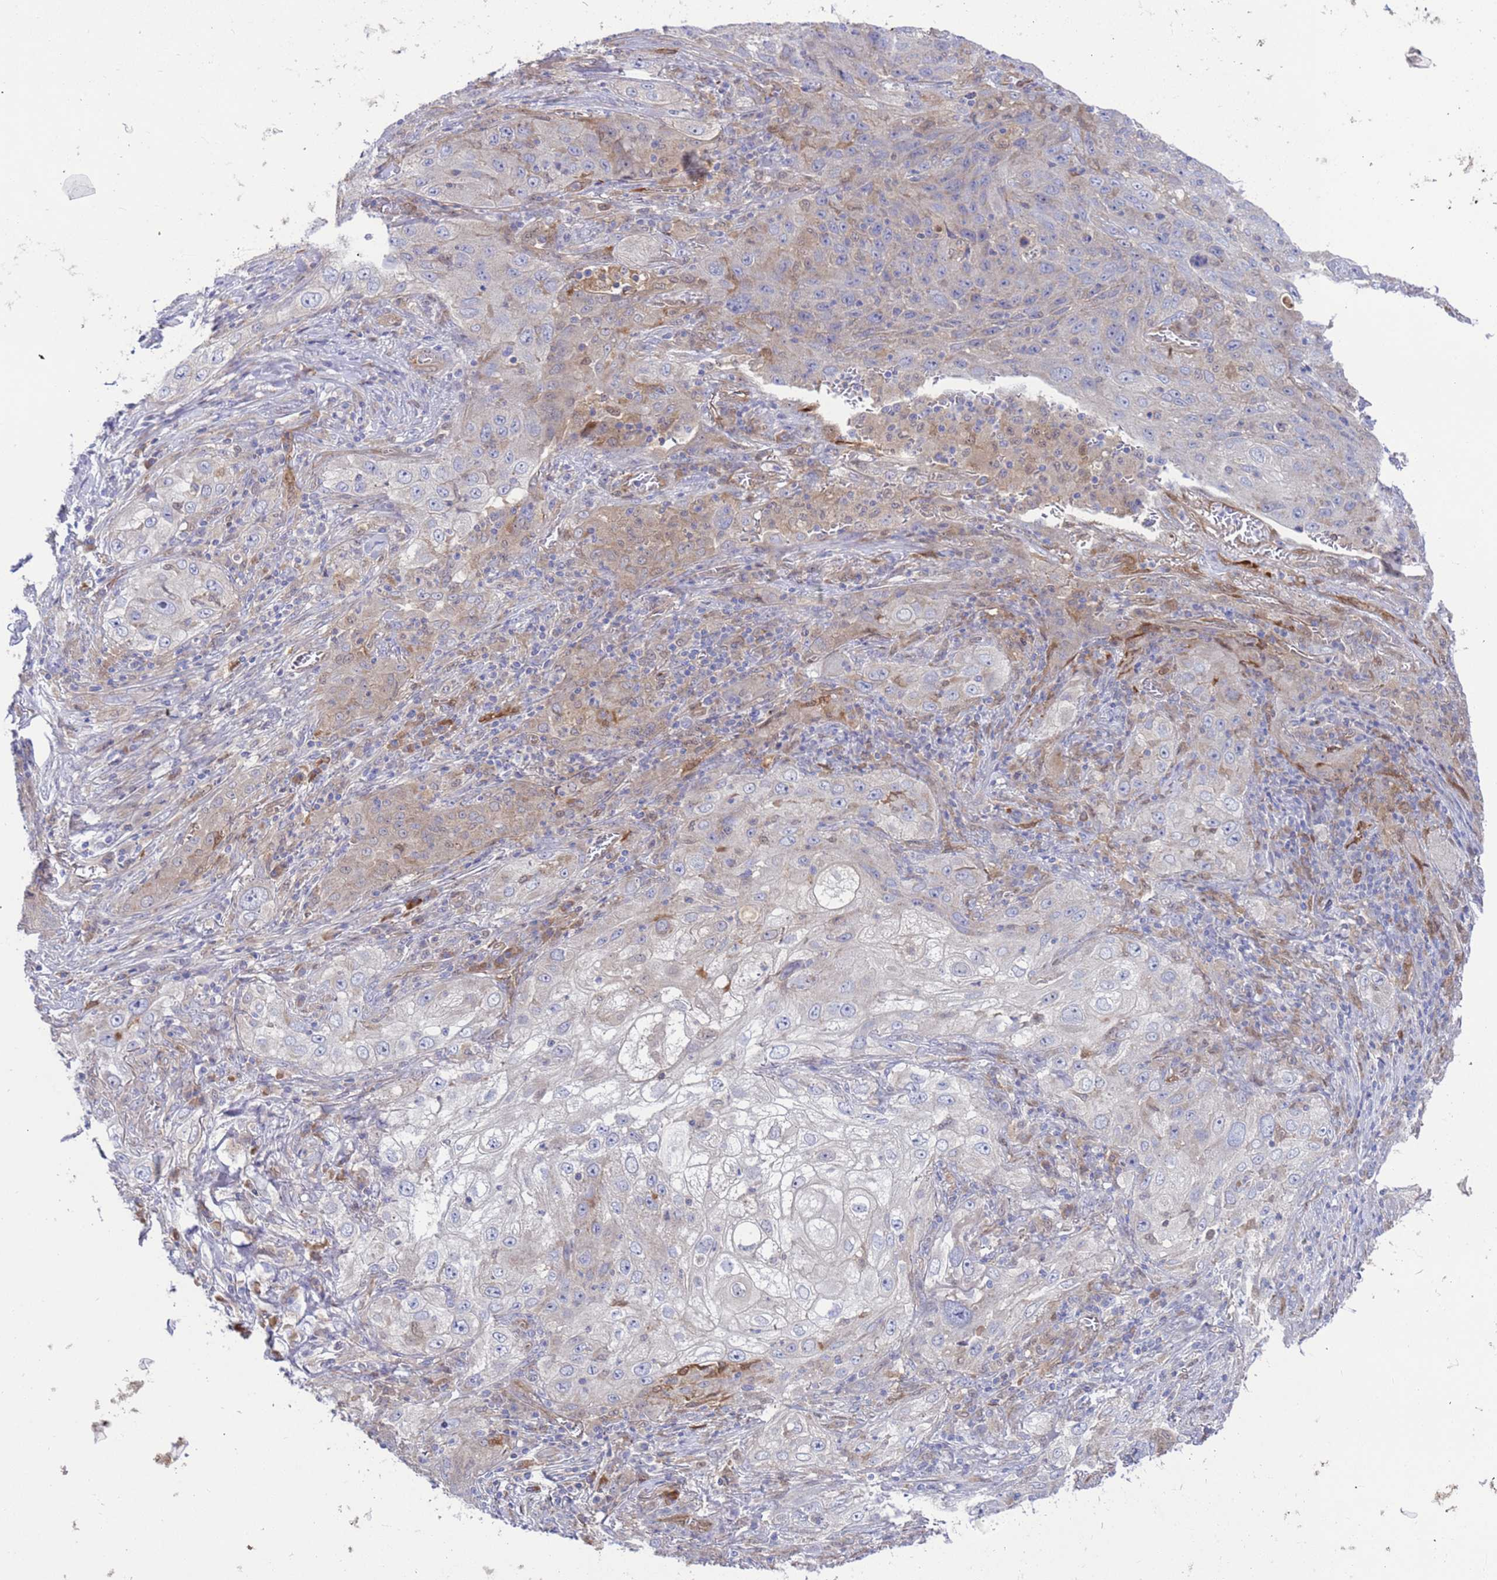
{"staining": {"intensity": "negative", "quantity": "none", "location": "none"}, "tissue": "lung cancer", "cell_type": "Tumor cells", "image_type": "cancer", "snomed": [{"axis": "morphology", "description": "Squamous cell carcinoma, NOS"}, {"axis": "topography", "description": "Lung"}], "caption": "IHC image of lung squamous cell carcinoma stained for a protein (brown), which demonstrates no staining in tumor cells. (DAB immunohistochemistry (IHC) visualized using brightfield microscopy, high magnification).", "gene": "FOXRED1", "patient": {"sex": "female", "age": 69}}